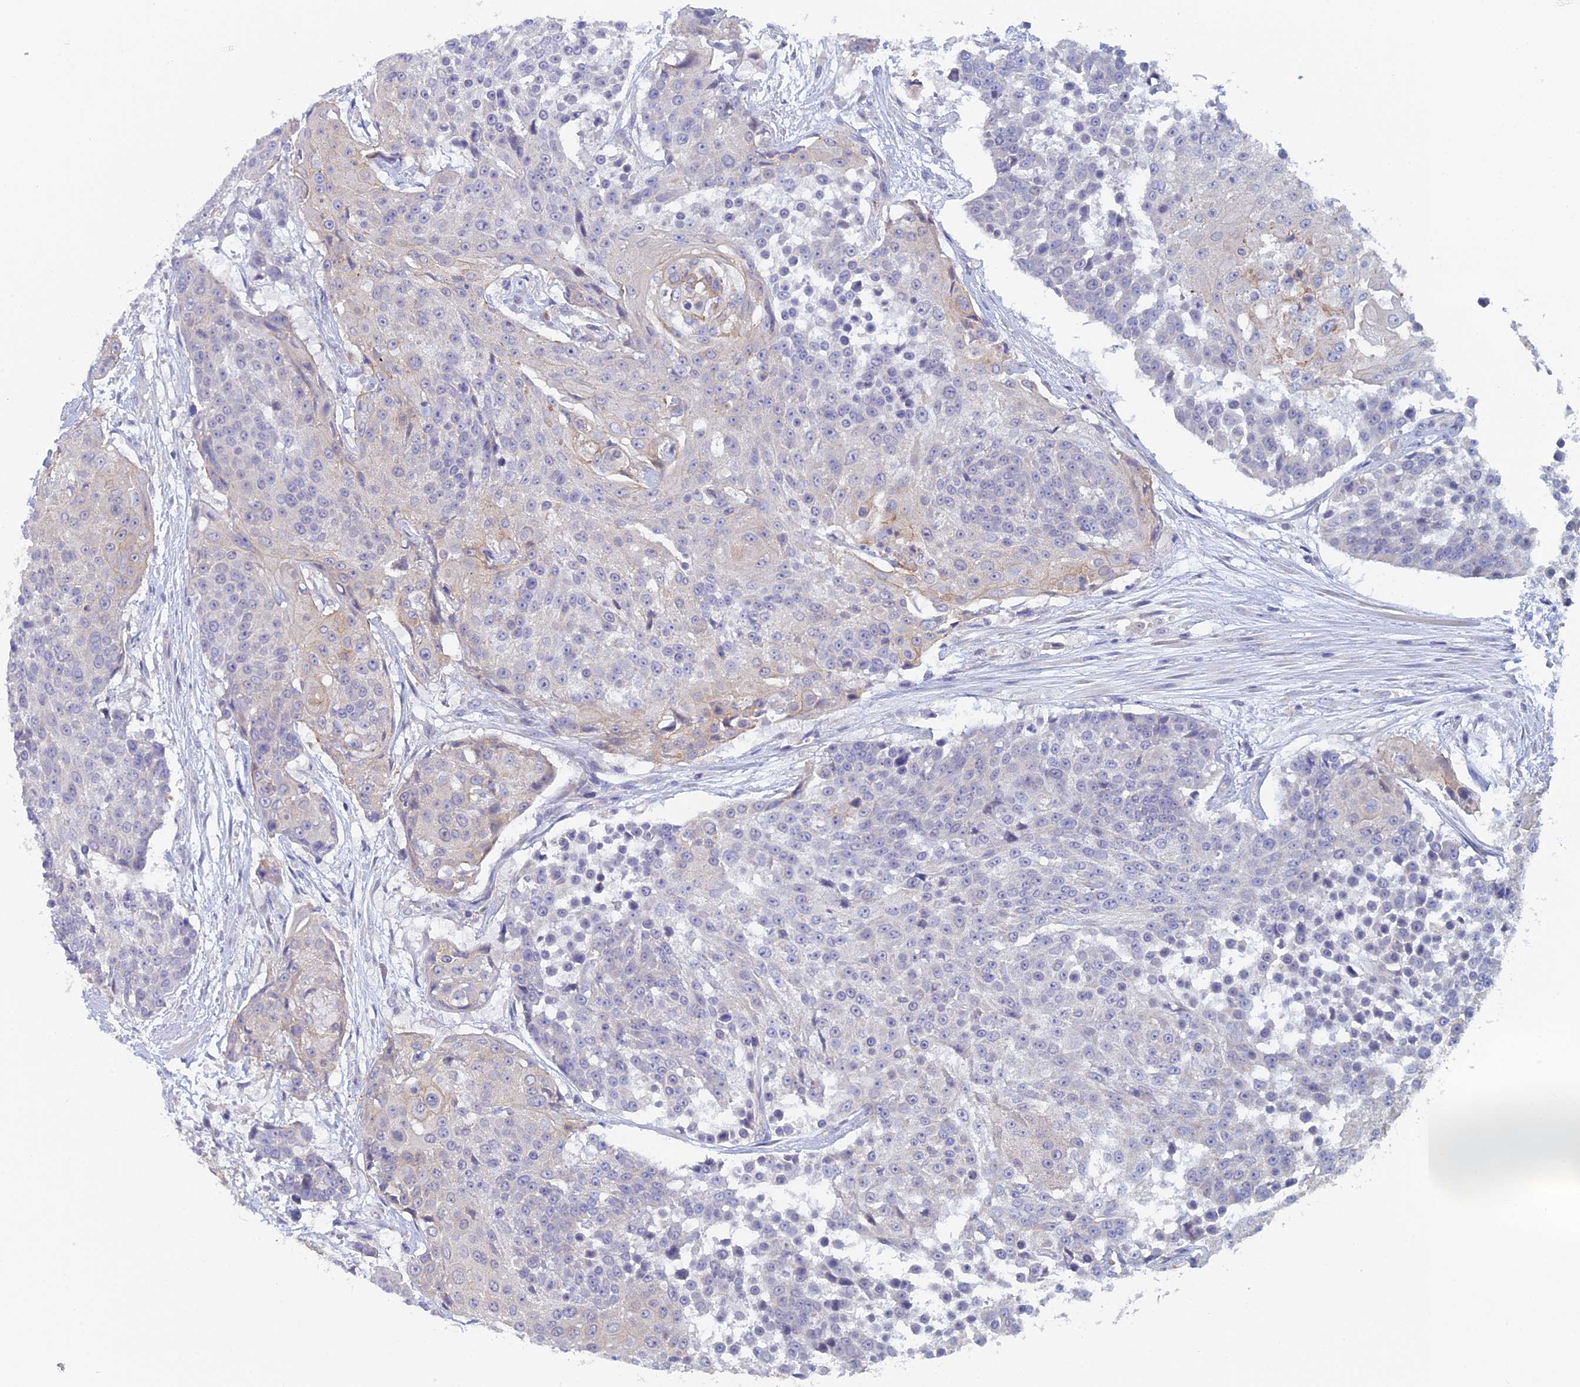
{"staining": {"intensity": "weak", "quantity": "<25%", "location": "cytoplasmic/membranous"}, "tissue": "urothelial cancer", "cell_type": "Tumor cells", "image_type": "cancer", "snomed": [{"axis": "morphology", "description": "Urothelial carcinoma, High grade"}, {"axis": "topography", "description": "Urinary bladder"}], "caption": "There is no significant positivity in tumor cells of urothelial cancer. (Stains: DAB (3,3'-diaminobenzidine) immunohistochemistry with hematoxylin counter stain, Microscopy: brightfield microscopy at high magnification).", "gene": "GIPC1", "patient": {"sex": "female", "age": 63}}